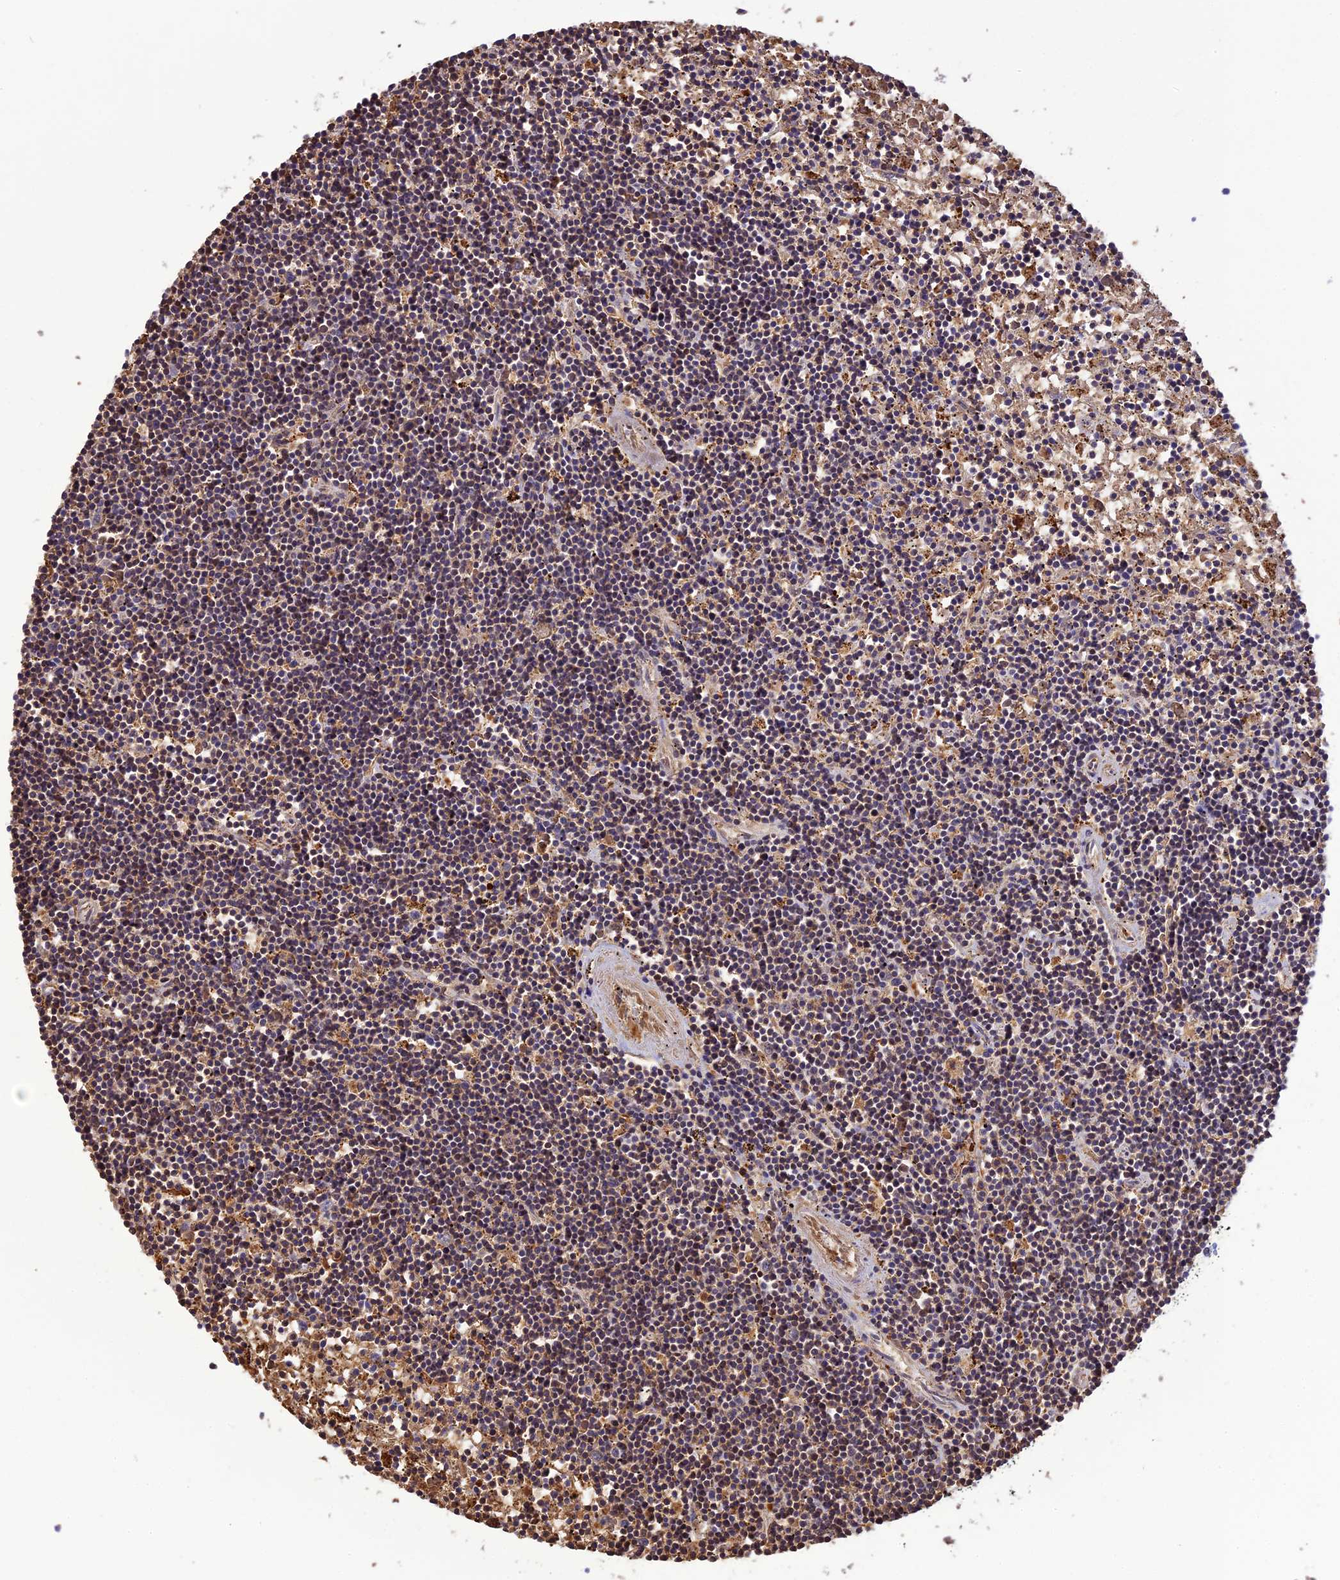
{"staining": {"intensity": "weak", "quantity": "<25%", "location": "cytoplasmic/membranous"}, "tissue": "lymphoma", "cell_type": "Tumor cells", "image_type": "cancer", "snomed": [{"axis": "morphology", "description": "Malignant lymphoma, non-Hodgkin's type, Low grade"}, {"axis": "topography", "description": "Spleen"}], "caption": "This is an IHC image of lymphoma. There is no positivity in tumor cells.", "gene": "KCNG1", "patient": {"sex": "male", "age": 76}}